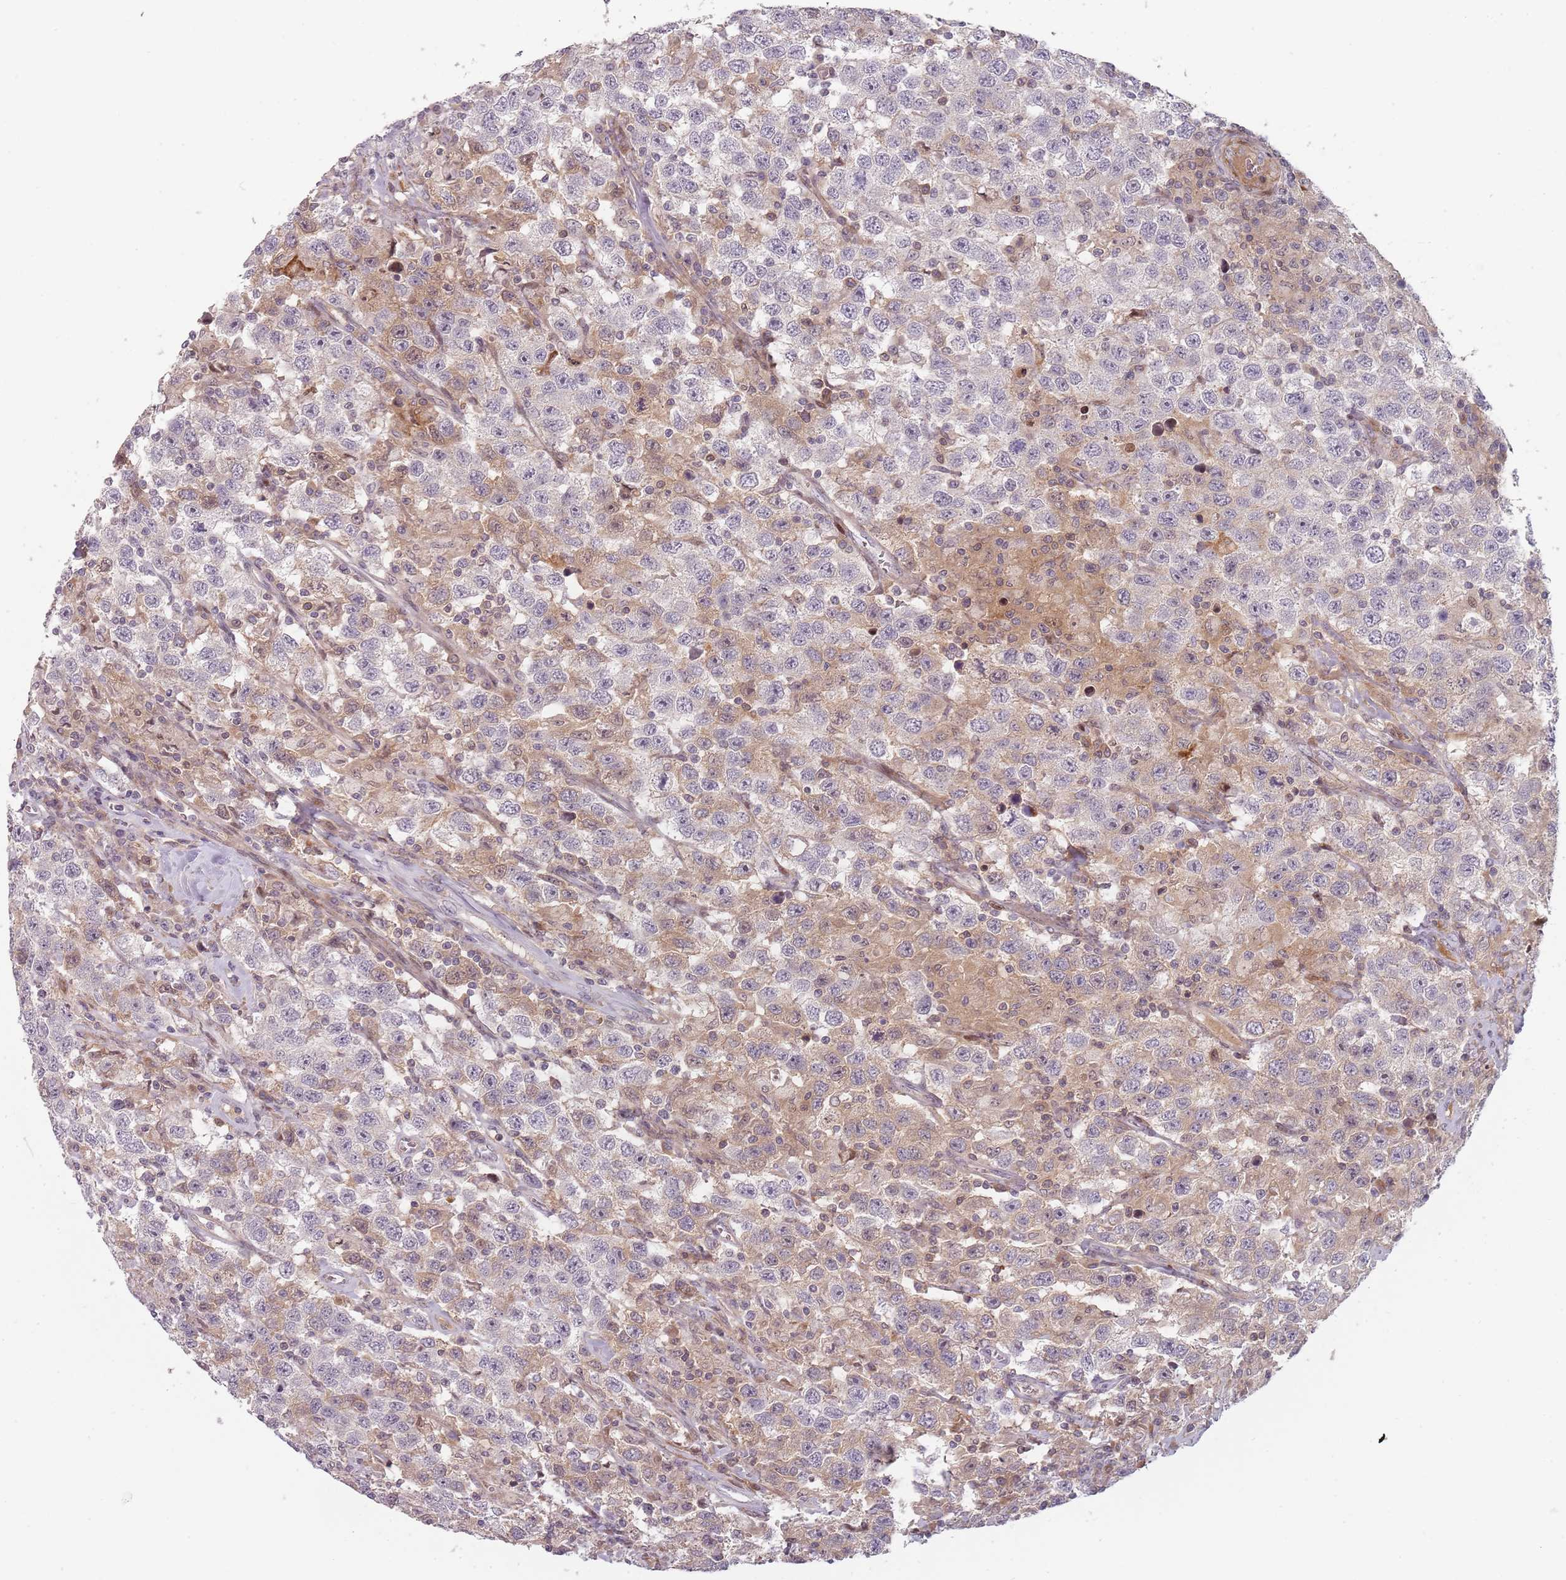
{"staining": {"intensity": "weak", "quantity": "<25%", "location": "cytoplasmic/membranous"}, "tissue": "testis cancer", "cell_type": "Tumor cells", "image_type": "cancer", "snomed": [{"axis": "morphology", "description": "Seminoma, NOS"}, {"axis": "topography", "description": "Testis"}], "caption": "High power microscopy histopathology image of an IHC histopathology image of seminoma (testis), revealing no significant staining in tumor cells. (Stains: DAB (3,3'-diaminobenzidine) immunohistochemistry (IHC) with hematoxylin counter stain, Microscopy: brightfield microscopy at high magnification).", "gene": "RPS6KA2", "patient": {"sex": "male", "age": 41}}